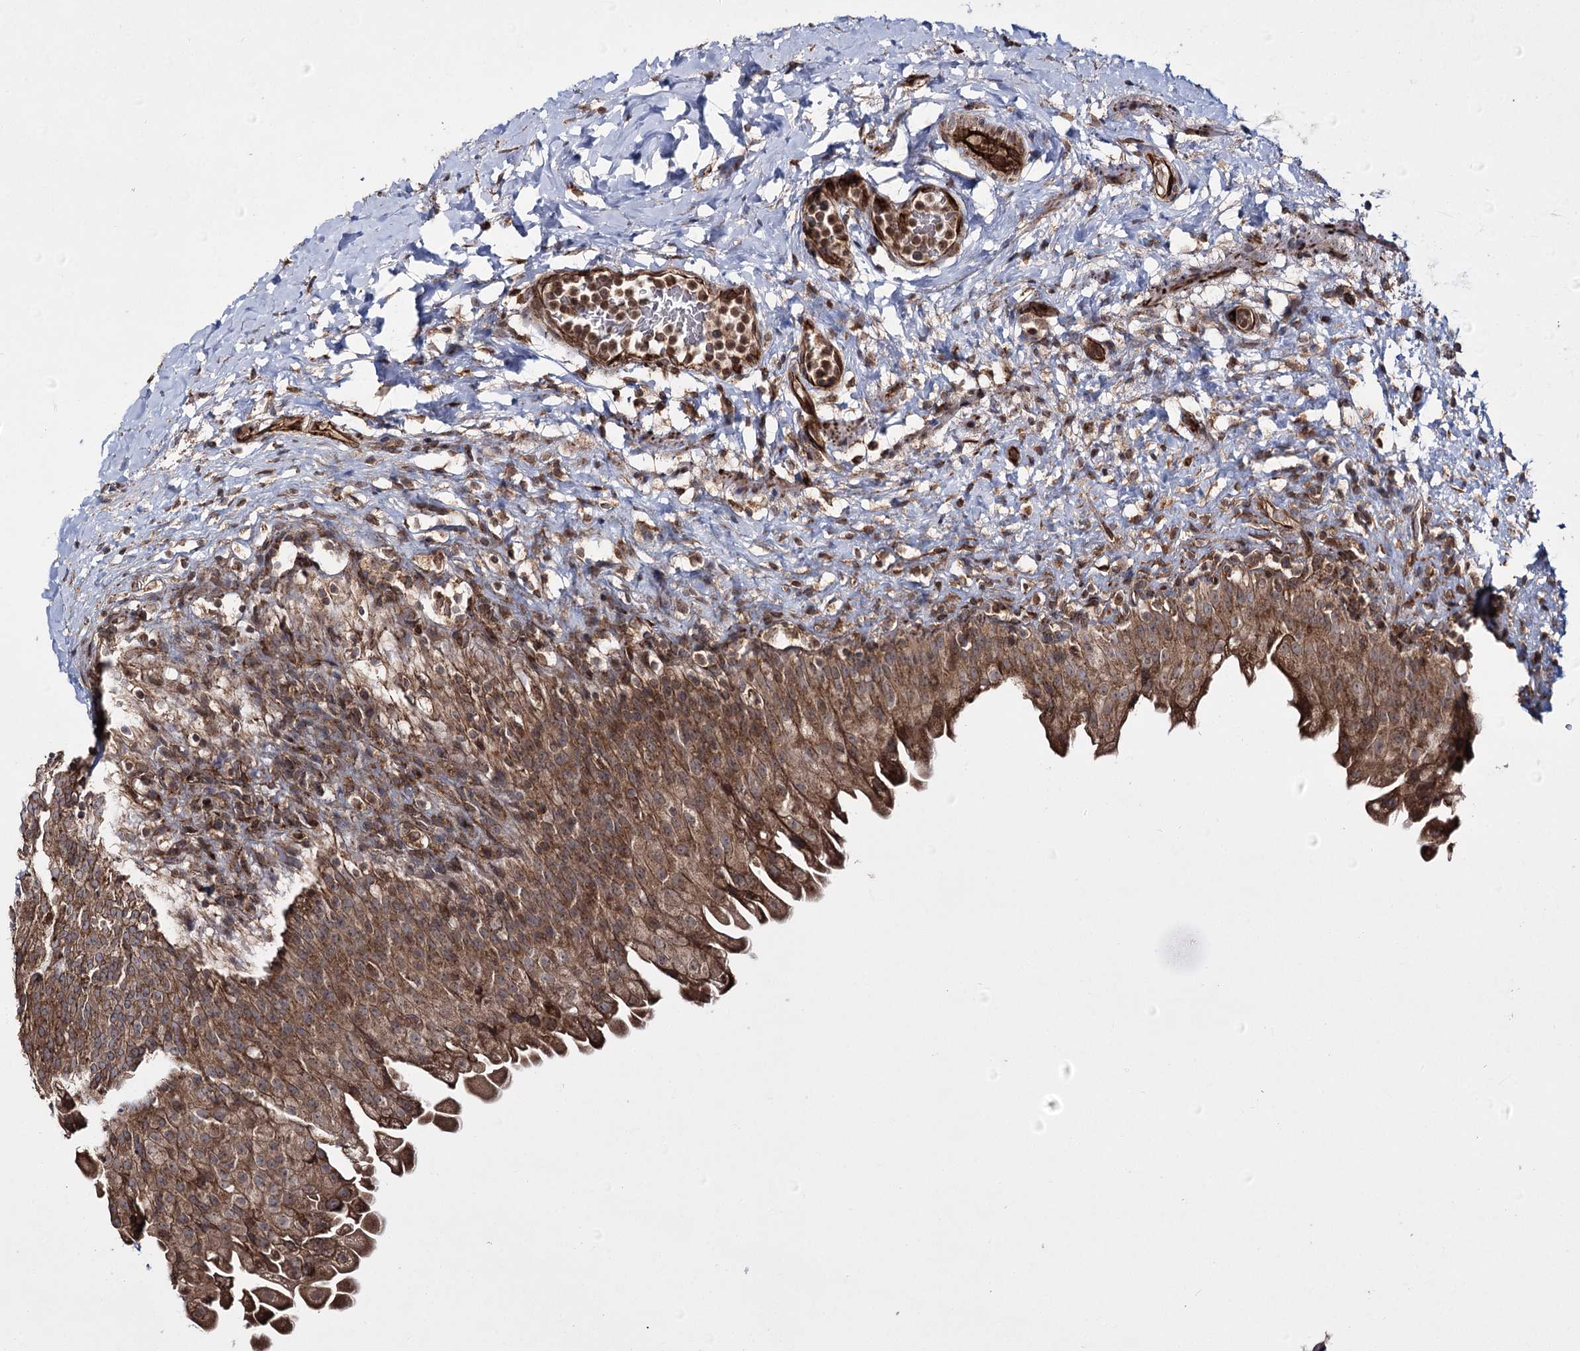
{"staining": {"intensity": "strong", "quantity": ">75%", "location": "cytoplasmic/membranous"}, "tissue": "urinary bladder", "cell_type": "Urothelial cells", "image_type": "normal", "snomed": [{"axis": "morphology", "description": "Normal tissue, NOS"}, {"axis": "topography", "description": "Urinary bladder"}], "caption": "IHC of unremarkable urinary bladder exhibits high levels of strong cytoplasmic/membranous positivity in about >75% of urothelial cells.", "gene": "HECTD2", "patient": {"sex": "female", "age": 27}}